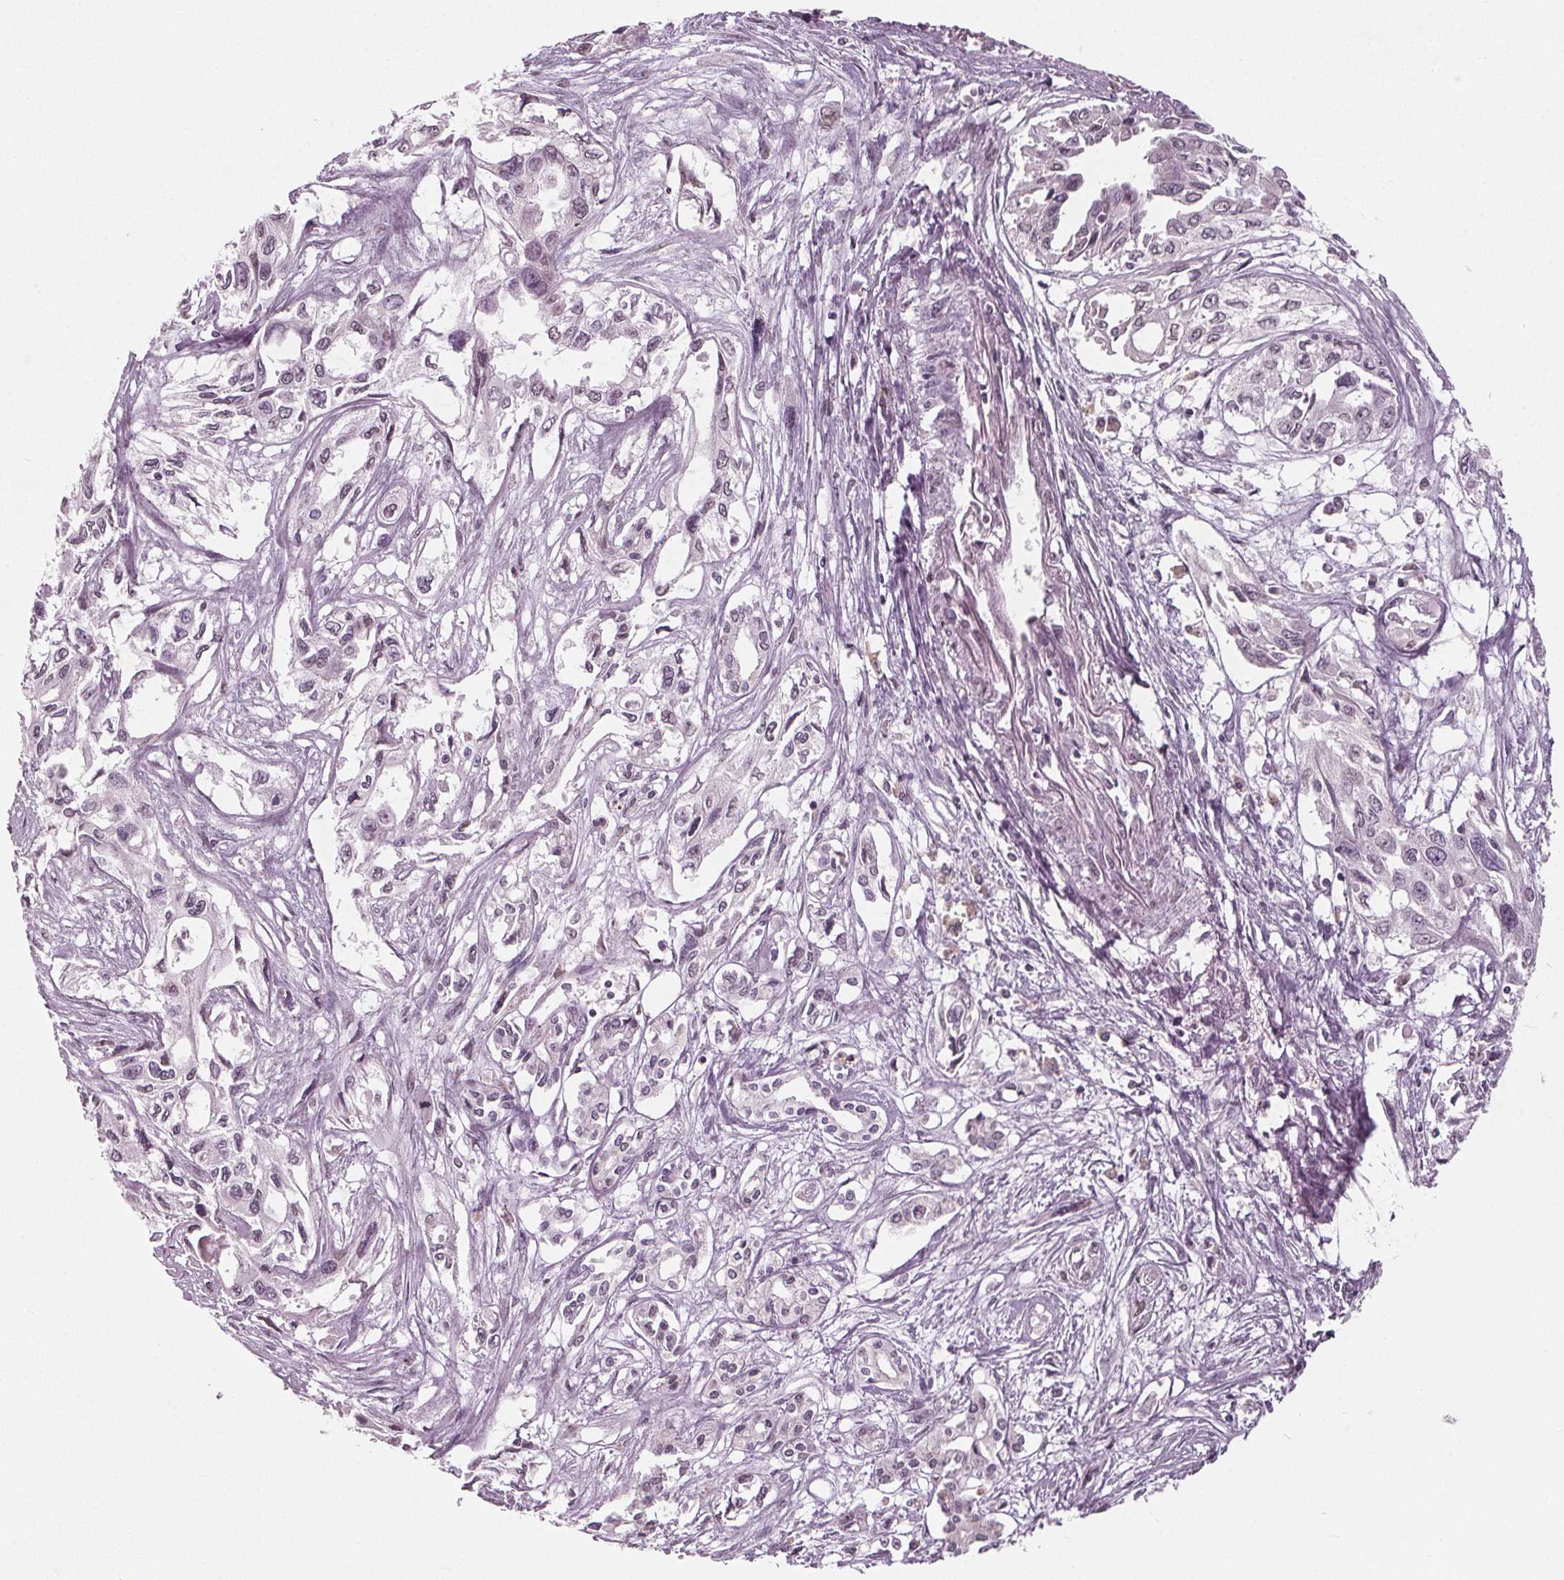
{"staining": {"intensity": "negative", "quantity": "none", "location": "none"}, "tissue": "pancreatic cancer", "cell_type": "Tumor cells", "image_type": "cancer", "snomed": [{"axis": "morphology", "description": "Adenocarcinoma, NOS"}, {"axis": "topography", "description": "Pancreas"}], "caption": "The immunohistochemistry micrograph has no significant positivity in tumor cells of pancreatic adenocarcinoma tissue.", "gene": "CXCL16", "patient": {"sex": "female", "age": 55}}